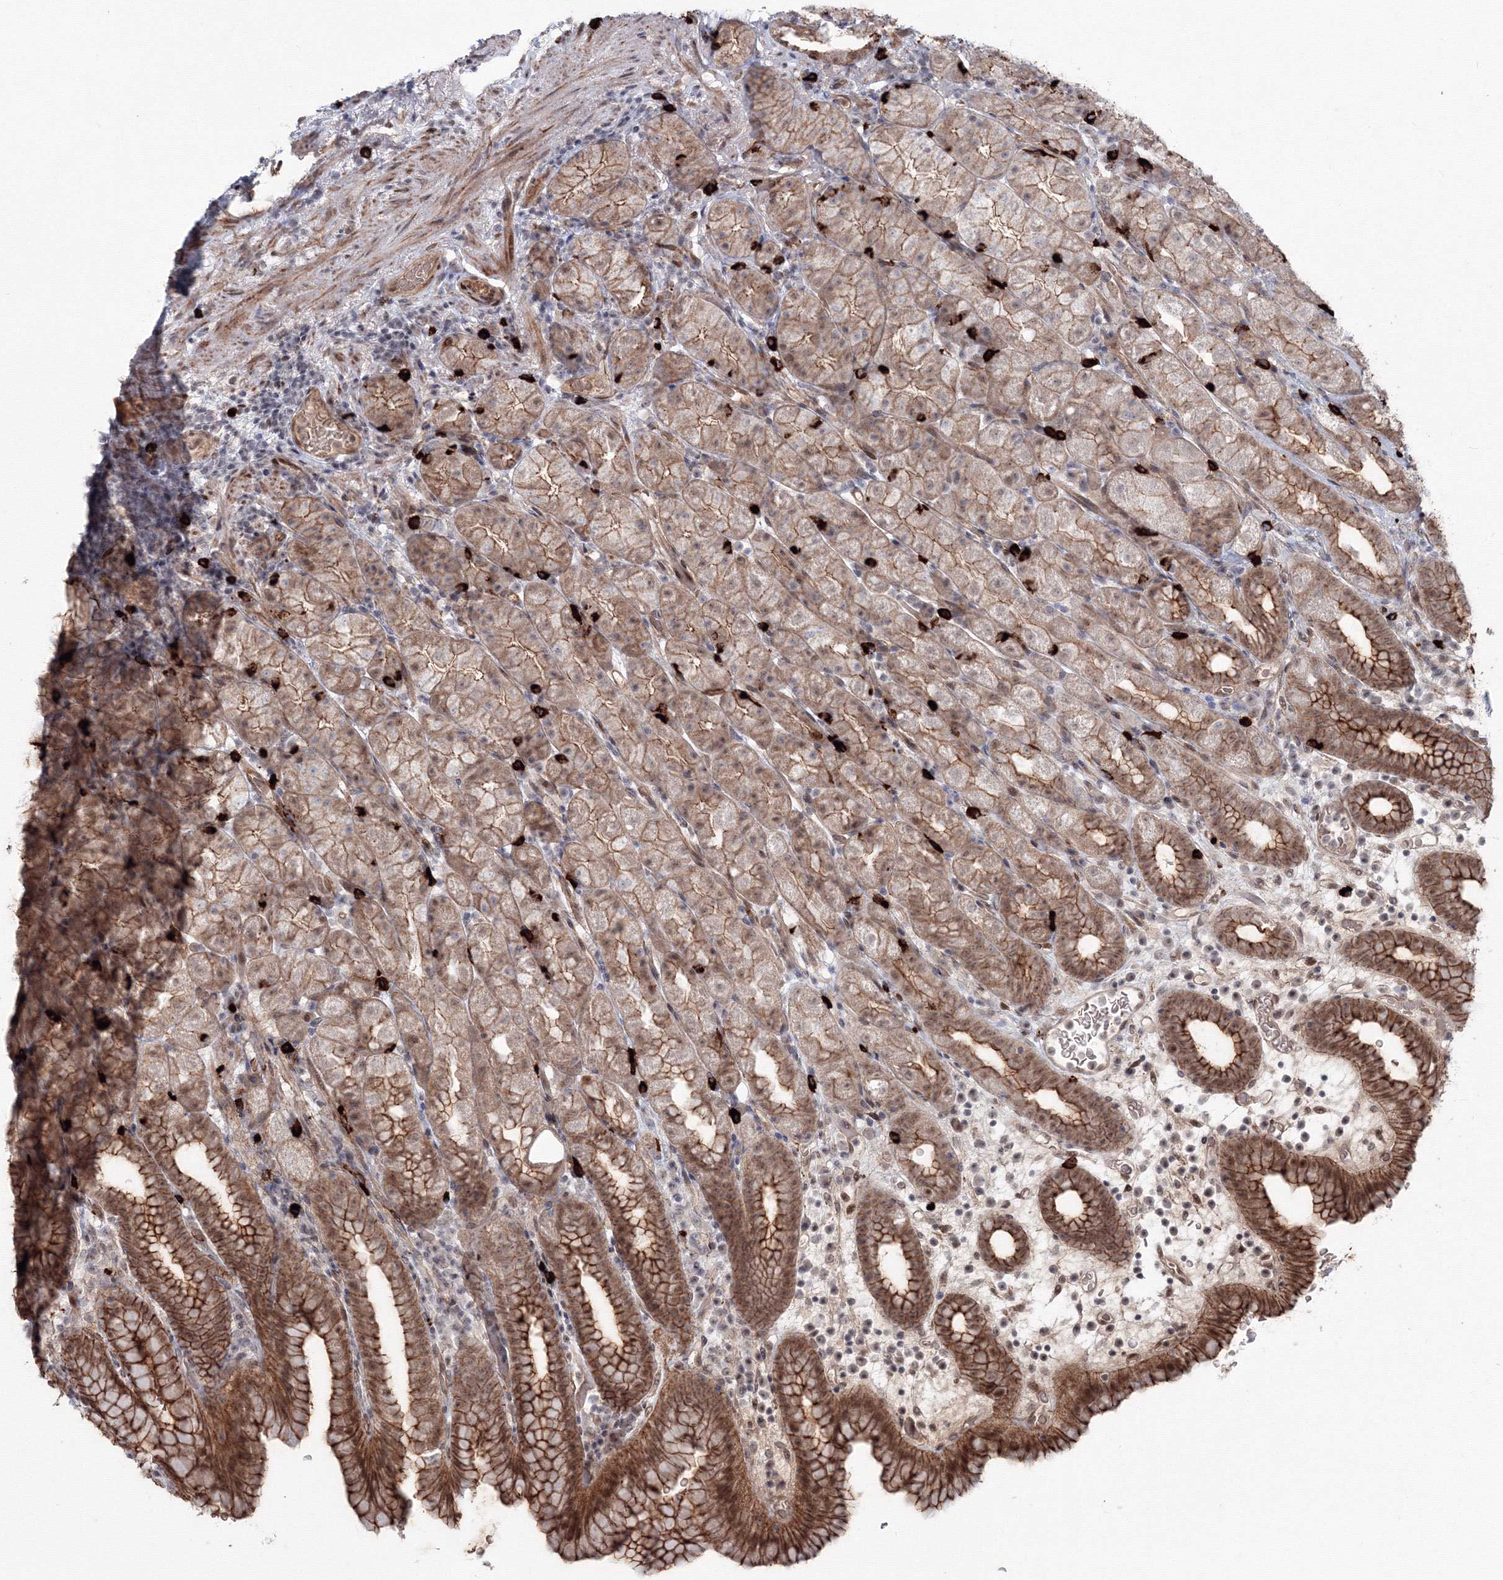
{"staining": {"intensity": "strong", "quantity": ">75%", "location": "cytoplasmic/membranous,nuclear"}, "tissue": "stomach", "cell_type": "Glandular cells", "image_type": "normal", "snomed": [{"axis": "morphology", "description": "Normal tissue, NOS"}, {"axis": "topography", "description": "Stomach, upper"}], "caption": "A brown stain highlights strong cytoplasmic/membranous,nuclear staining of a protein in glandular cells of benign human stomach. Nuclei are stained in blue.", "gene": "SH3PXD2A", "patient": {"sex": "male", "age": 68}}